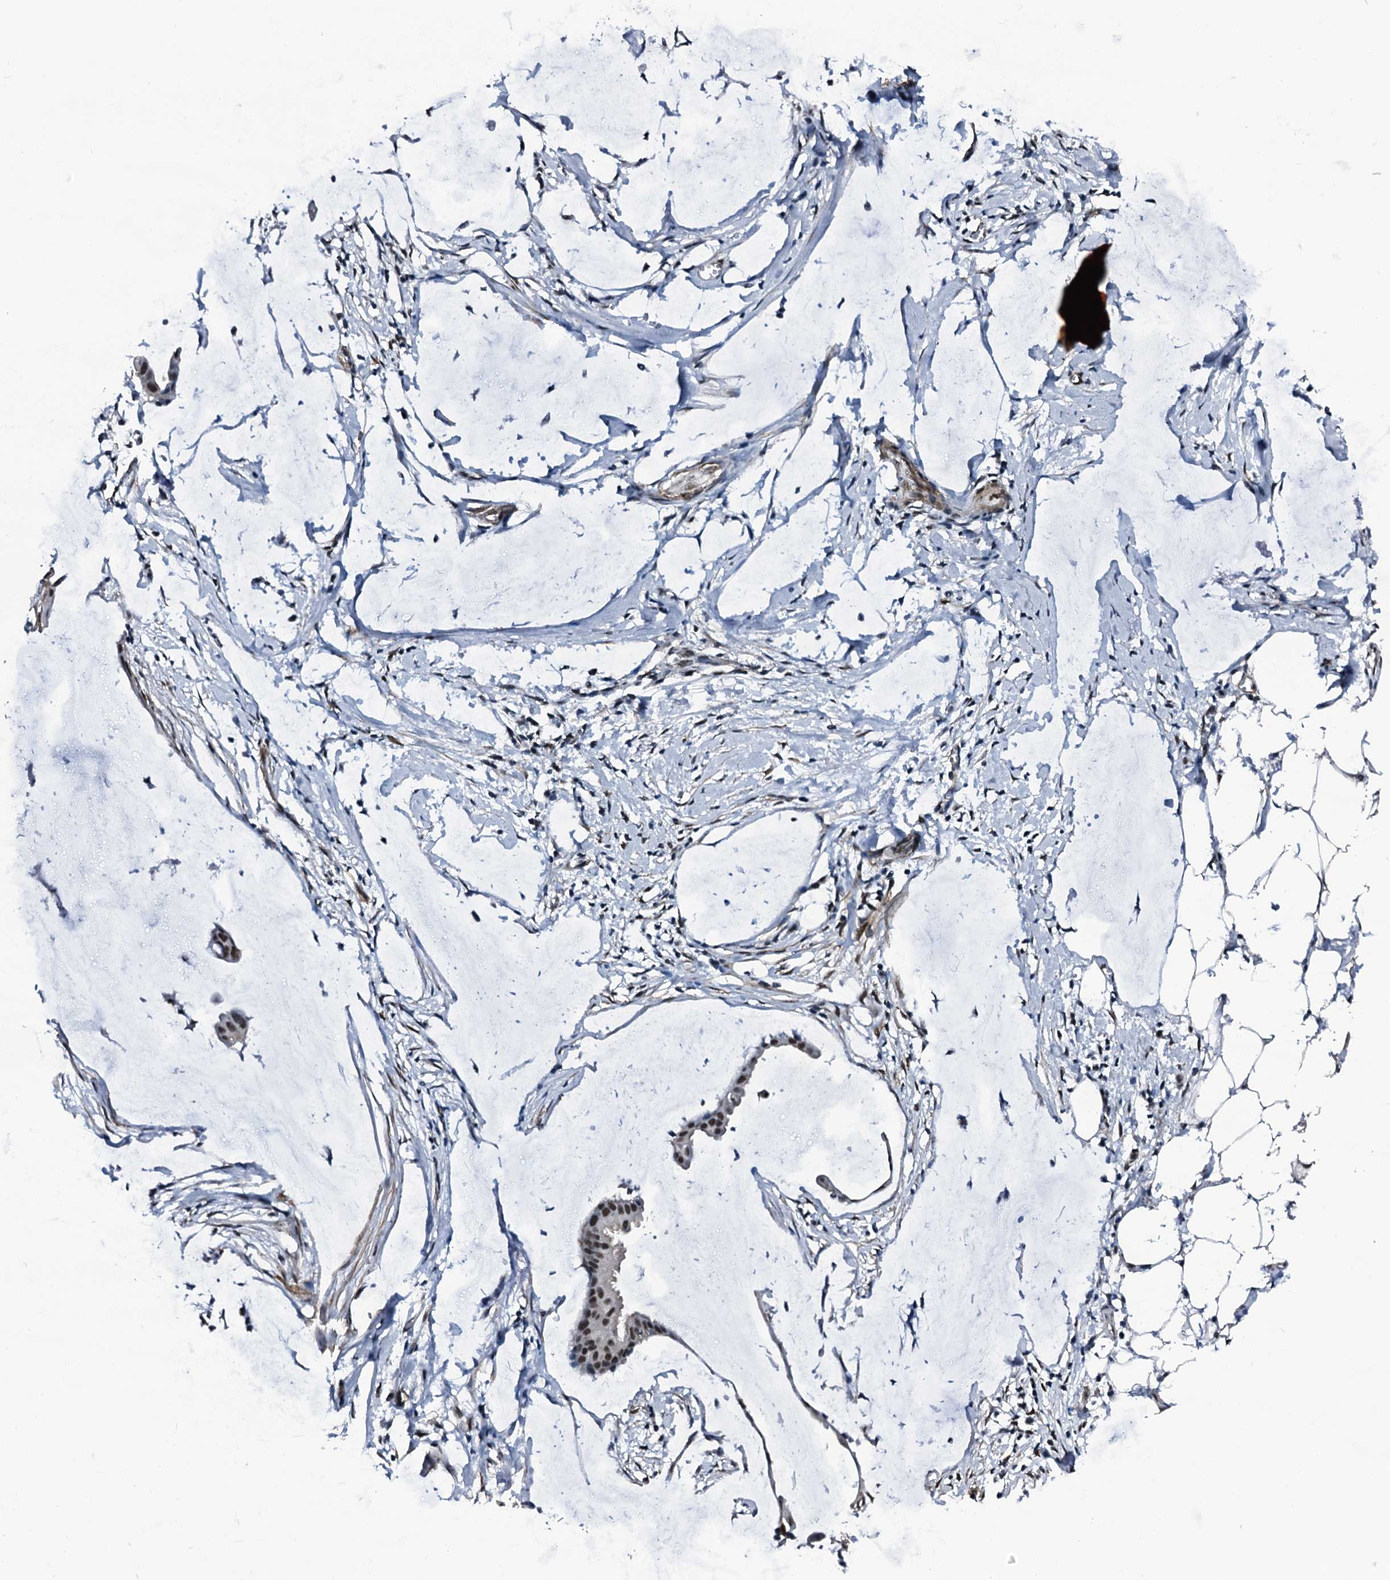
{"staining": {"intensity": "moderate", "quantity": ">75%", "location": "nuclear"}, "tissue": "ovarian cancer", "cell_type": "Tumor cells", "image_type": "cancer", "snomed": [{"axis": "morphology", "description": "Cystadenocarcinoma, mucinous, NOS"}, {"axis": "topography", "description": "Ovary"}], "caption": "Tumor cells display medium levels of moderate nuclear staining in approximately >75% of cells in human mucinous cystadenocarcinoma (ovarian).", "gene": "CWC15", "patient": {"sex": "female", "age": 73}}